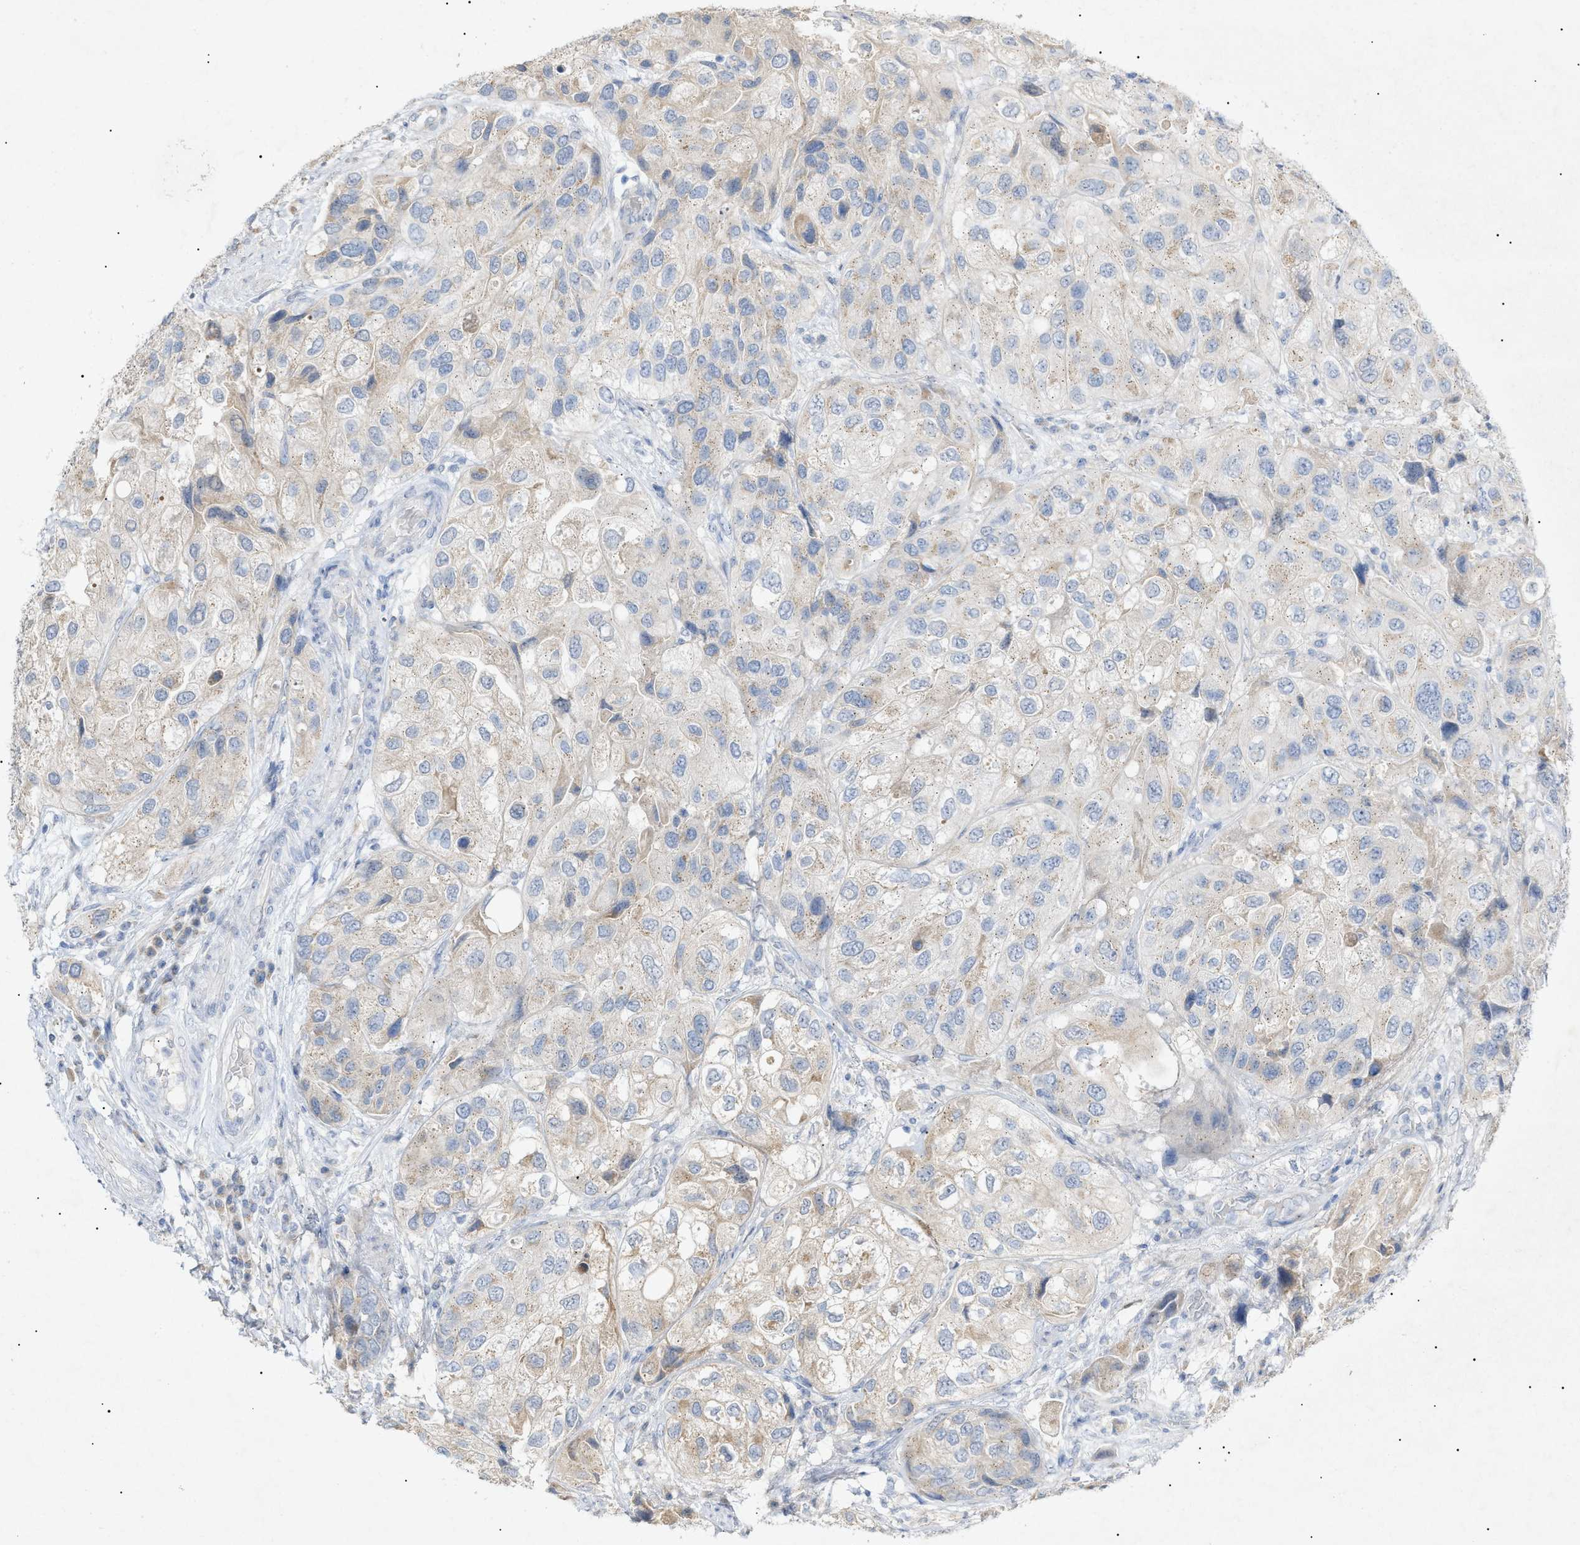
{"staining": {"intensity": "weak", "quantity": "<25%", "location": "cytoplasmic/membranous"}, "tissue": "urothelial cancer", "cell_type": "Tumor cells", "image_type": "cancer", "snomed": [{"axis": "morphology", "description": "Urothelial carcinoma, High grade"}, {"axis": "topography", "description": "Urinary bladder"}], "caption": "An immunohistochemistry image of urothelial cancer is shown. There is no staining in tumor cells of urothelial cancer.", "gene": "SLC25A31", "patient": {"sex": "female", "age": 64}}